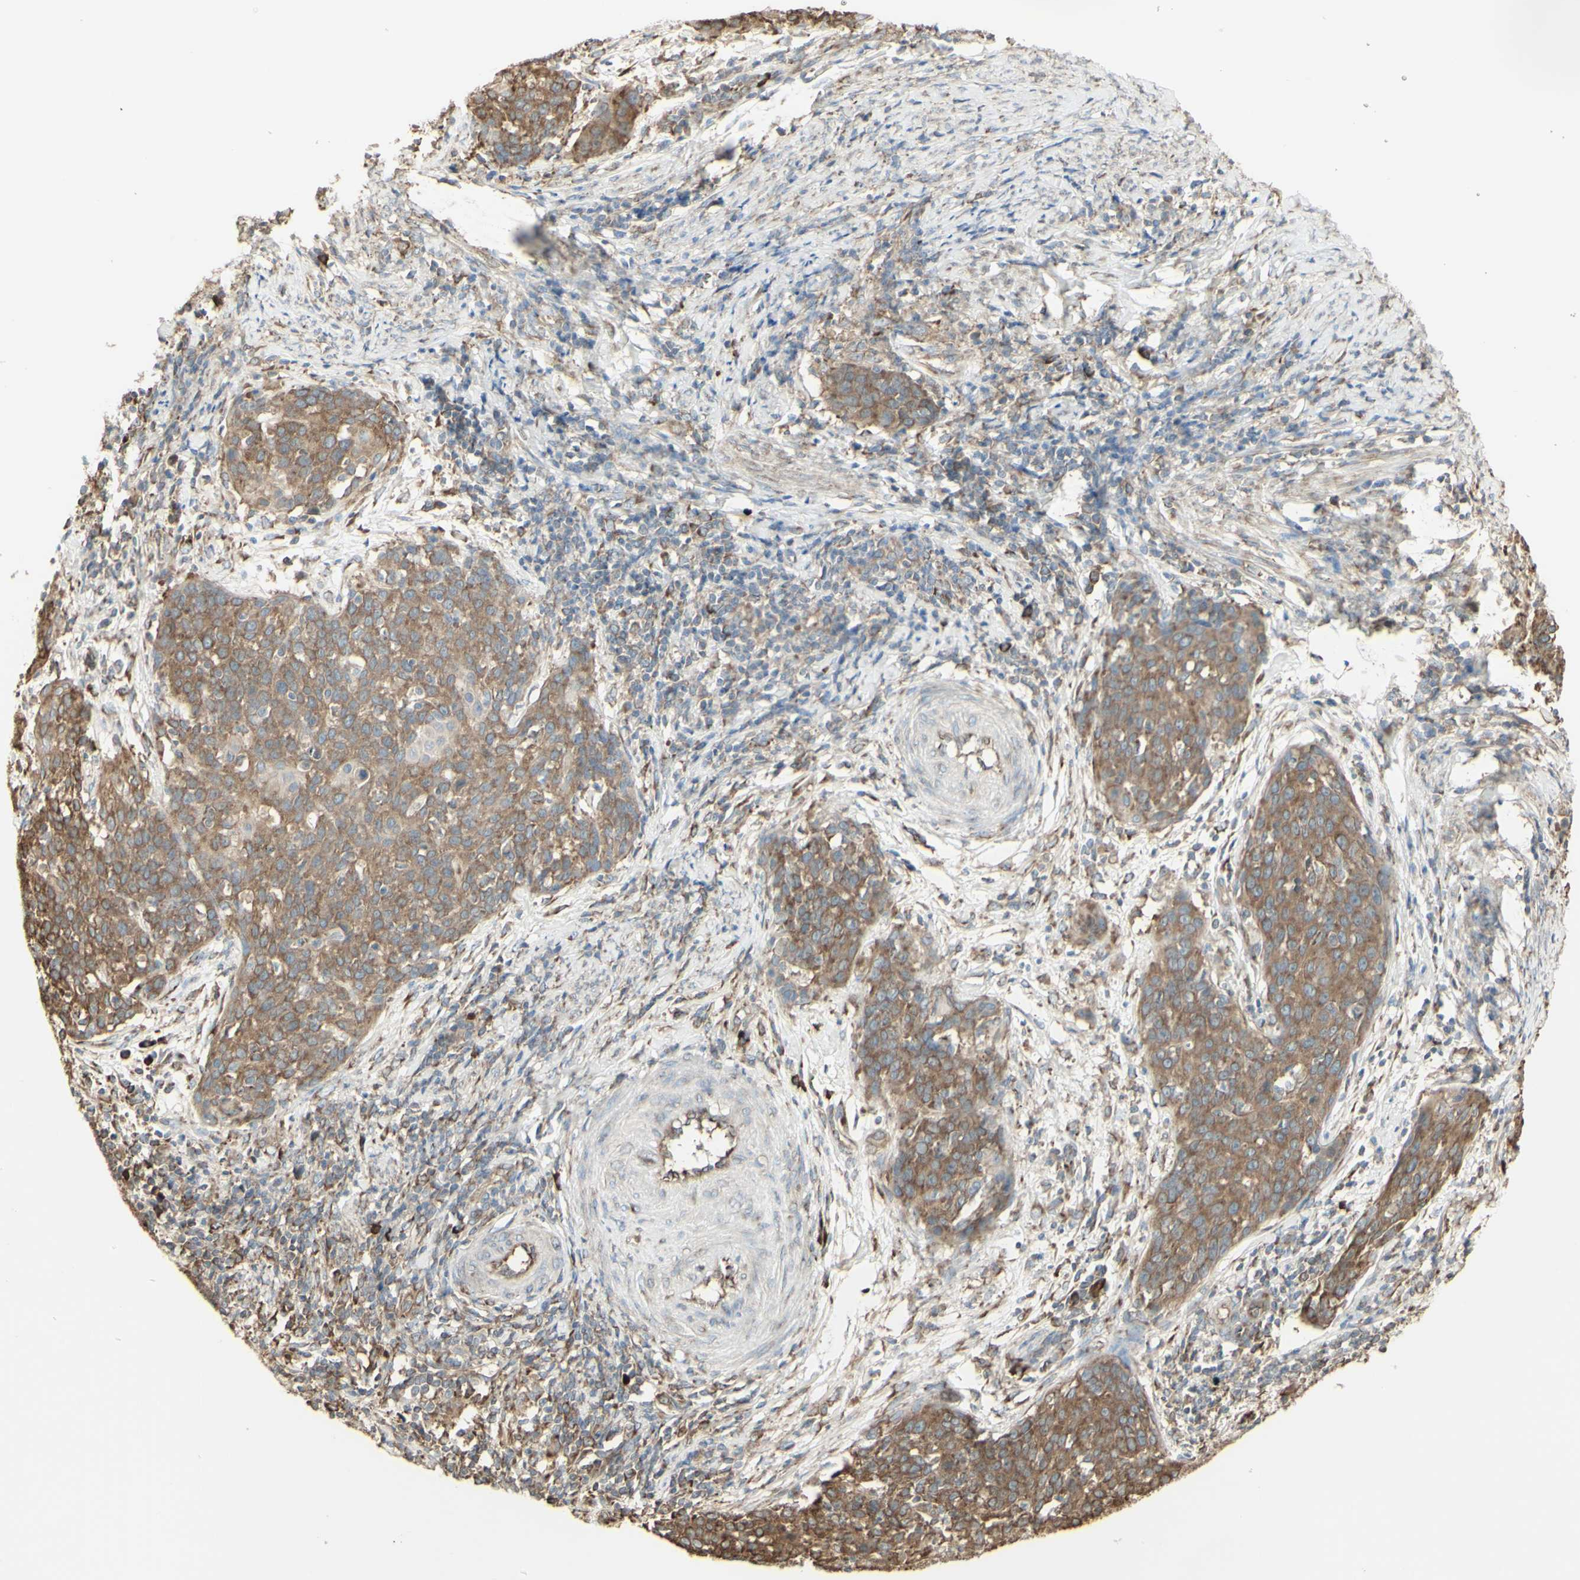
{"staining": {"intensity": "weak", "quantity": ">75%", "location": "cytoplasmic/membranous"}, "tissue": "cervical cancer", "cell_type": "Tumor cells", "image_type": "cancer", "snomed": [{"axis": "morphology", "description": "Squamous cell carcinoma, NOS"}, {"axis": "topography", "description": "Cervix"}], "caption": "Tumor cells reveal weak cytoplasmic/membranous staining in about >75% of cells in cervical squamous cell carcinoma.", "gene": "EEF1B2", "patient": {"sex": "female", "age": 38}}